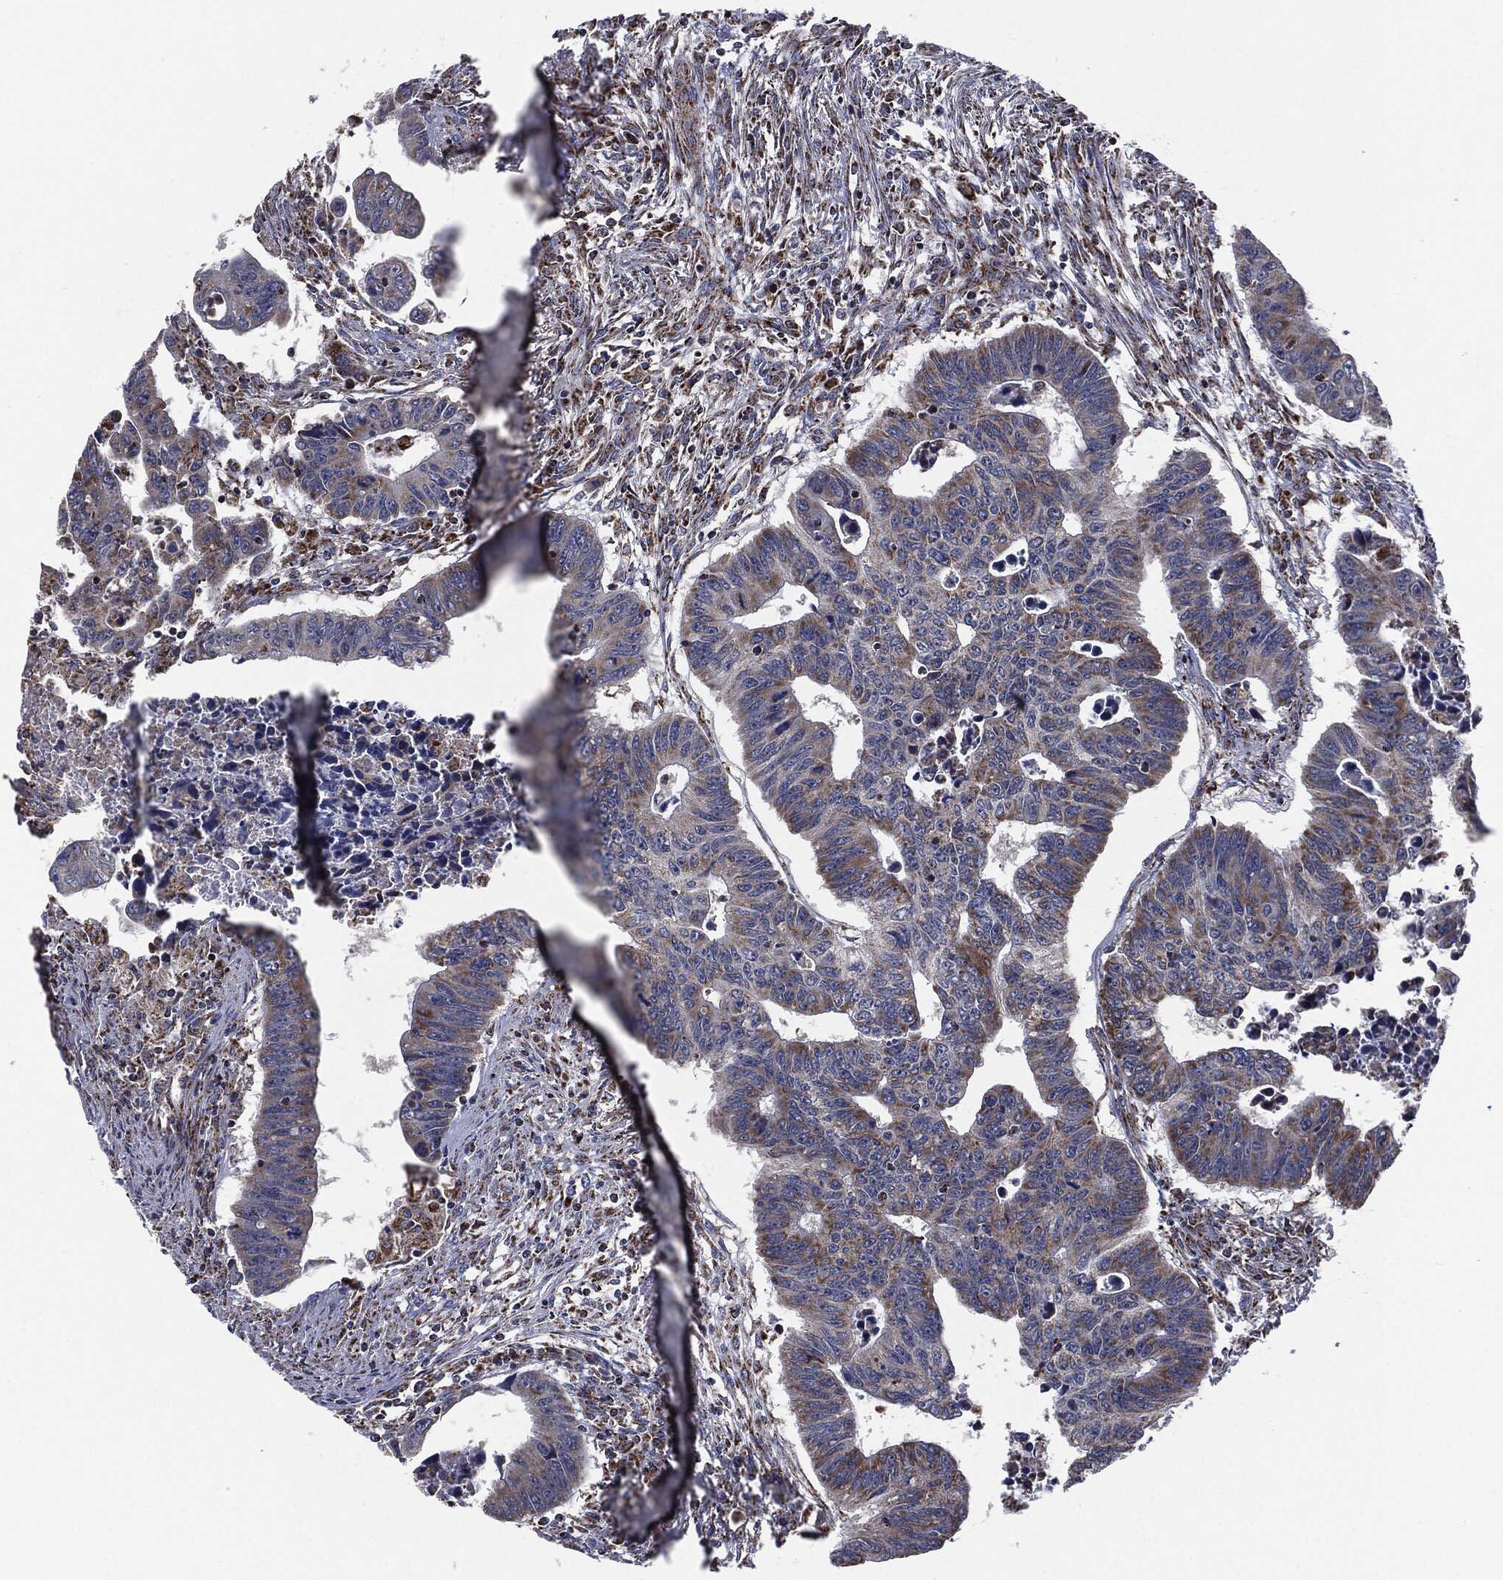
{"staining": {"intensity": "moderate", "quantity": "25%-75%", "location": "cytoplasmic/membranous"}, "tissue": "colorectal cancer", "cell_type": "Tumor cells", "image_type": "cancer", "snomed": [{"axis": "morphology", "description": "Adenocarcinoma, NOS"}, {"axis": "topography", "description": "Rectum"}], "caption": "Tumor cells reveal medium levels of moderate cytoplasmic/membranous positivity in about 25%-75% of cells in colorectal cancer.", "gene": "NDUFV2", "patient": {"sex": "female", "age": 85}}